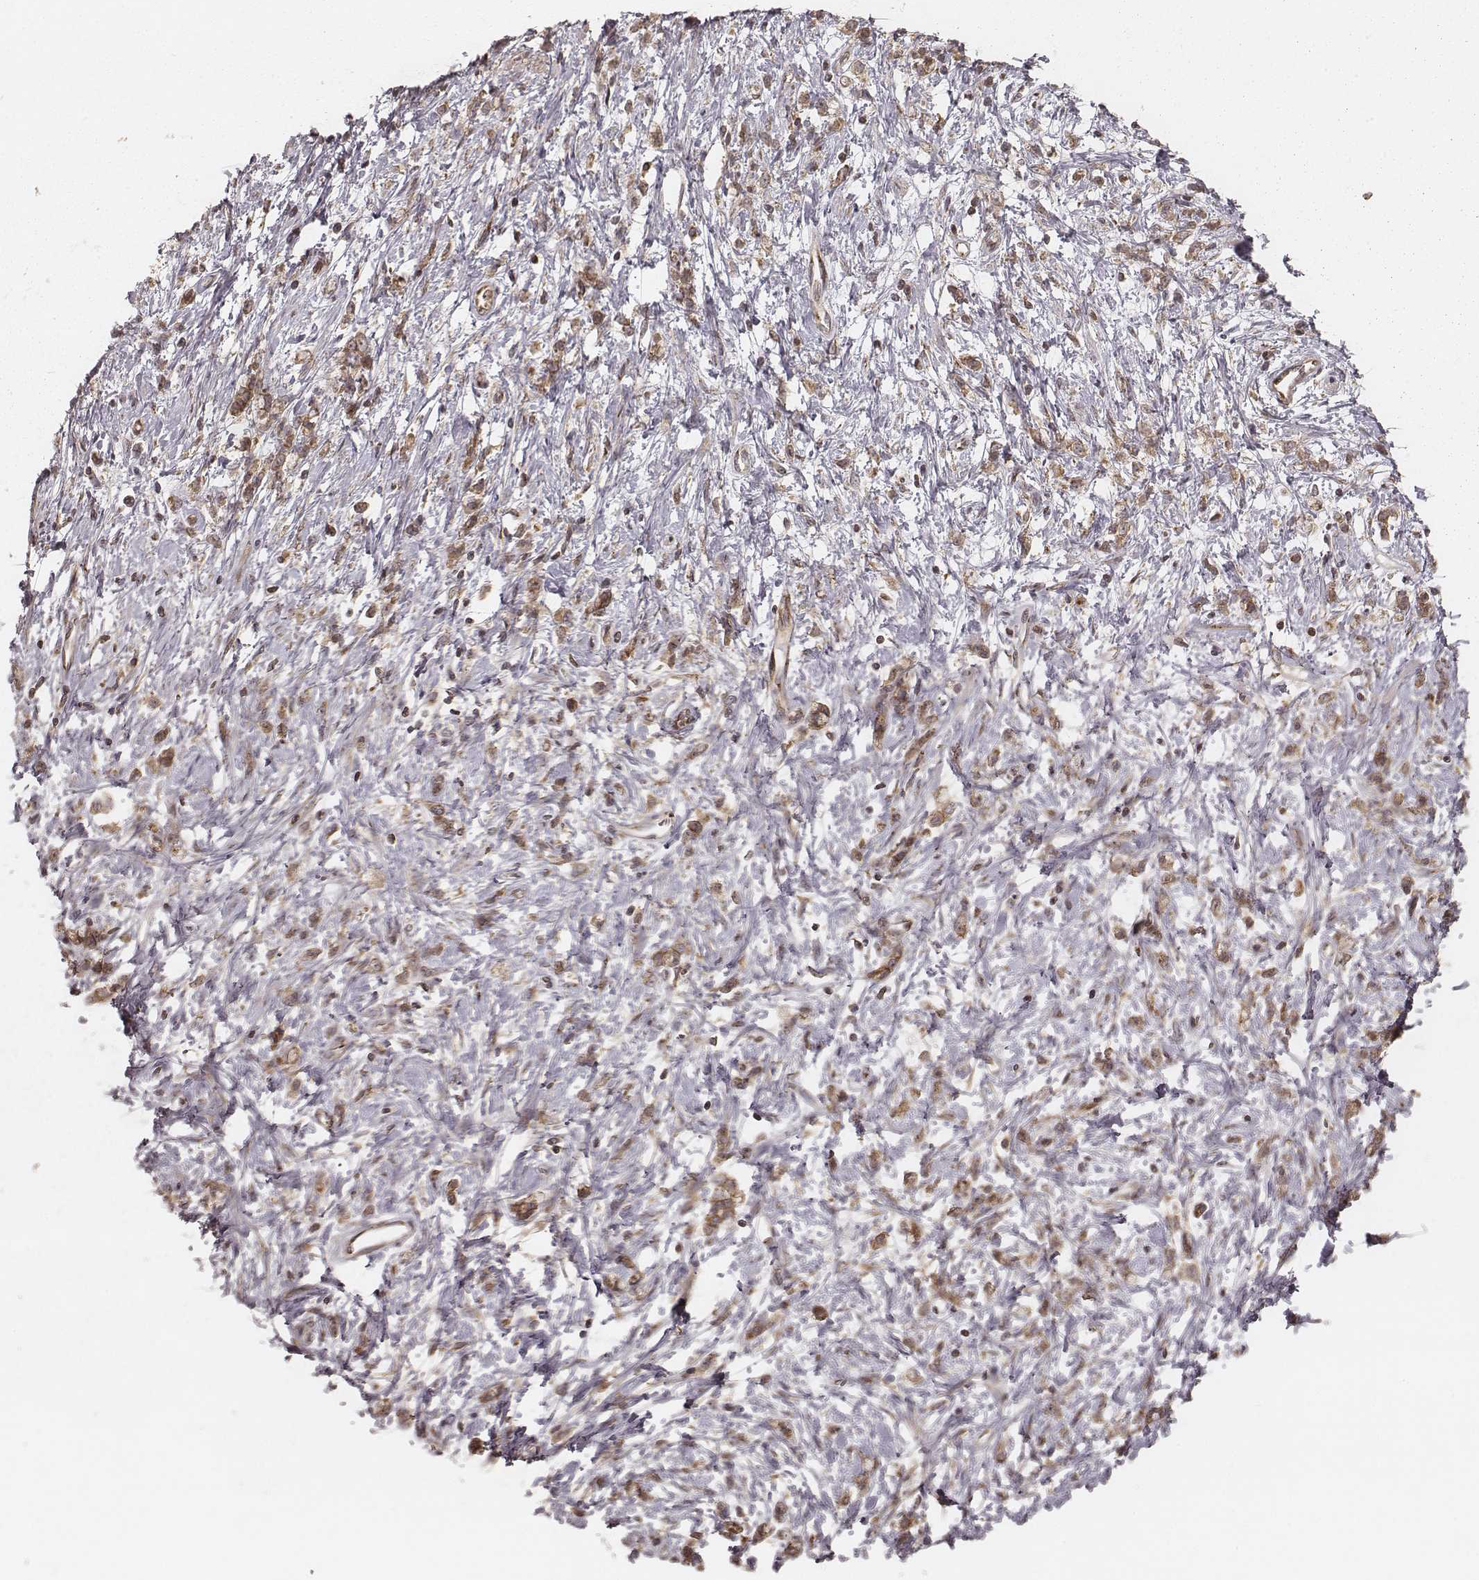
{"staining": {"intensity": "moderate", "quantity": ">75%", "location": "cytoplasmic/membranous"}, "tissue": "stomach cancer", "cell_type": "Tumor cells", "image_type": "cancer", "snomed": [{"axis": "morphology", "description": "Adenocarcinoma, NOS"}, {"axis": "topography", "description": "Stomach"}], "caption": "Human stomach cancer stained with a protein marker demonstrates moderate staining in tumor cells.", "gene": "MYO19", "patient": {"sex": "female", "age": 60}}